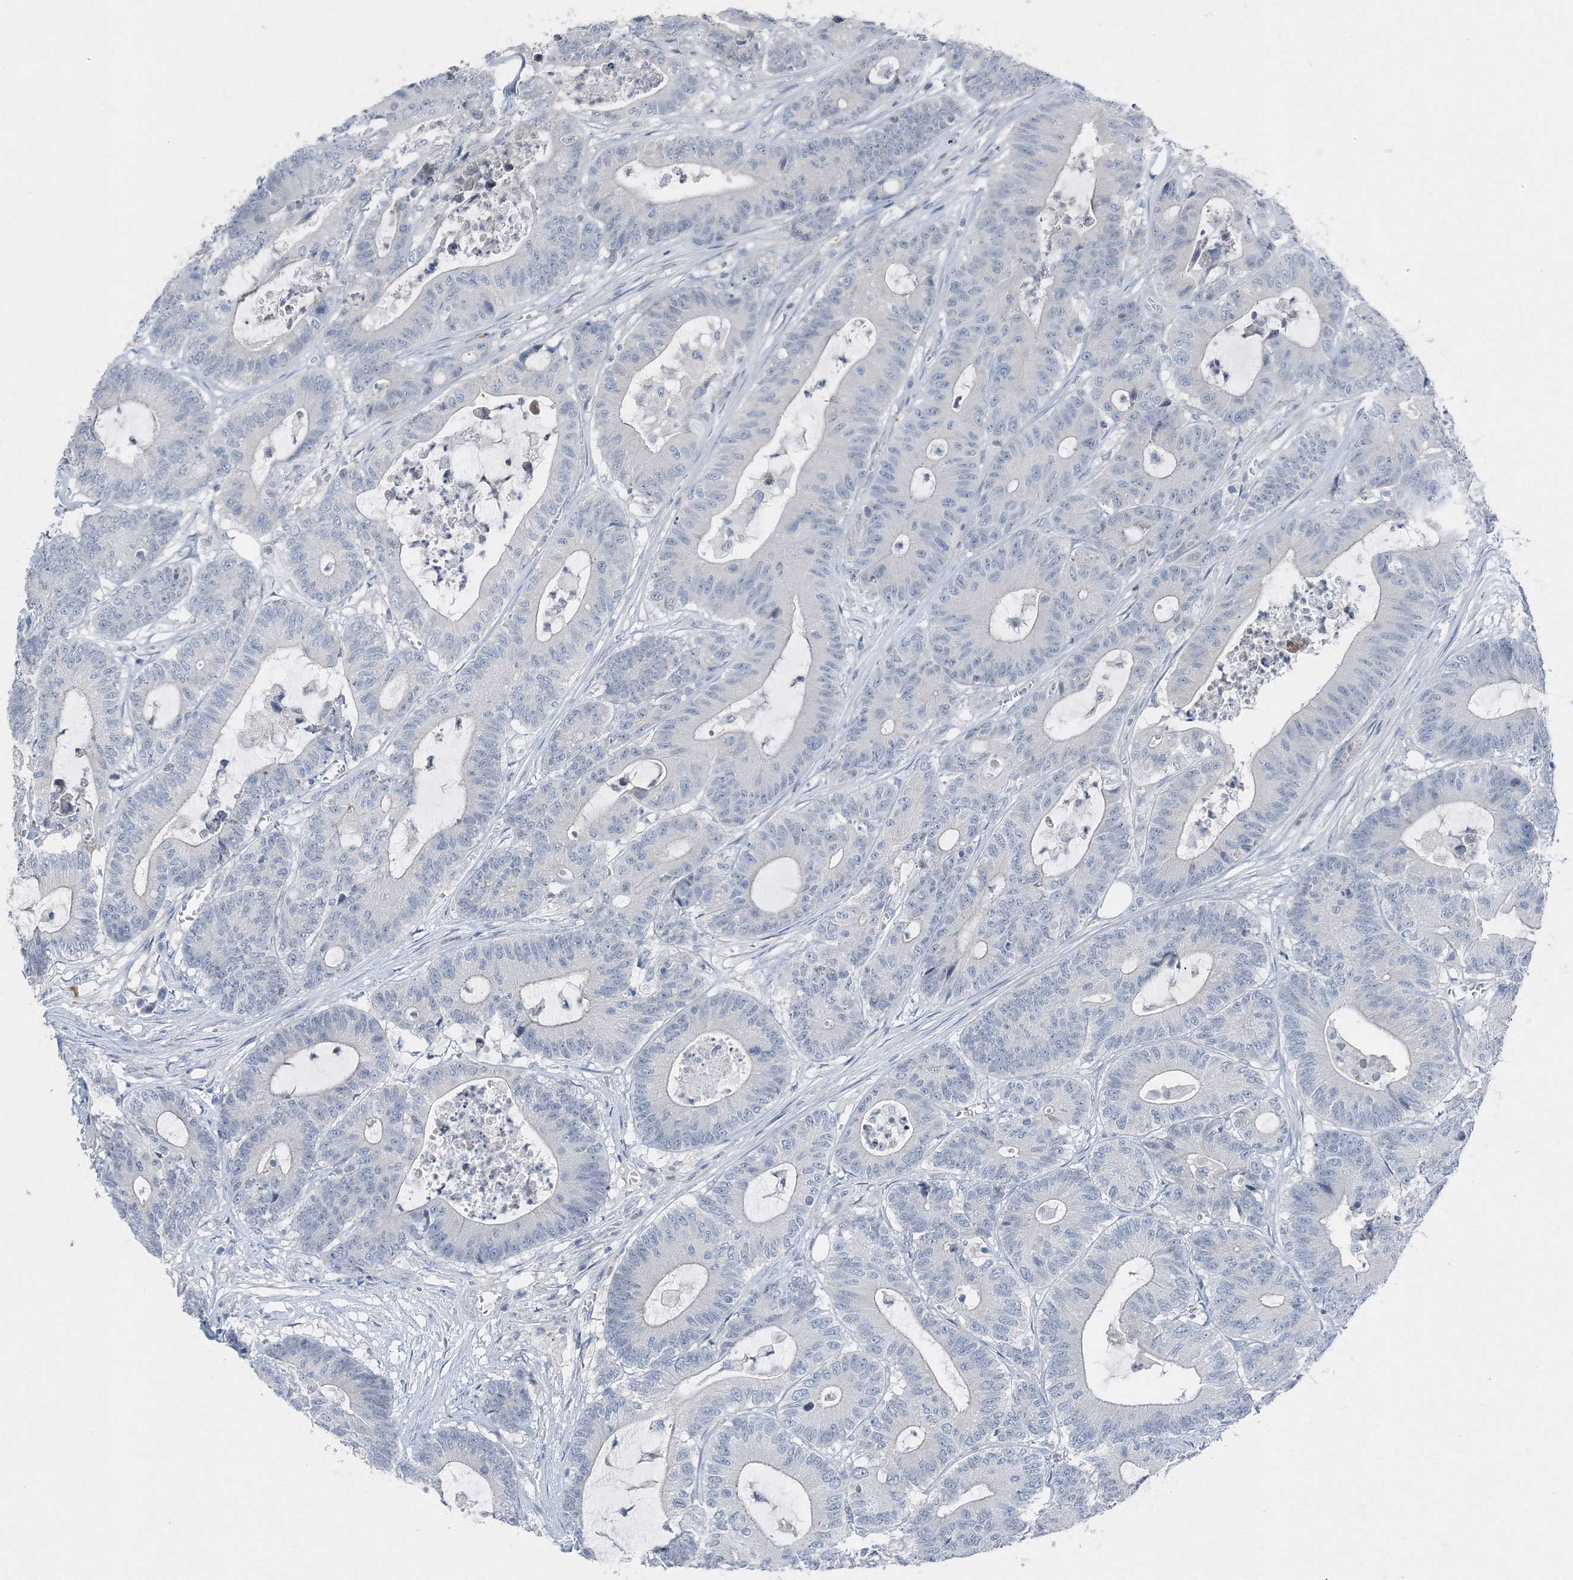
{"staining": {"intensity": "negative", "quantity": "none", "location": "none"}, "tissue": "colorectal cancer", "cell_type": "Tumor cells", "image_type": "cancer", "snomed": [{"axis": "morphology", "description": "Adenocarcinoma, NOS"}, {"axis": "topography", "description": "Colon"}], "caption": "Immunohistochemical staining of human colorectal adenocarcinoma shows no significant positivity in tumor cells. (Stains: DAB IHC with hematoxylin counter stain, Microscopy: brightfield microscopy at high magnification).", "gene": "AASDH", "patient": {"sex": "female", "age": 84}}